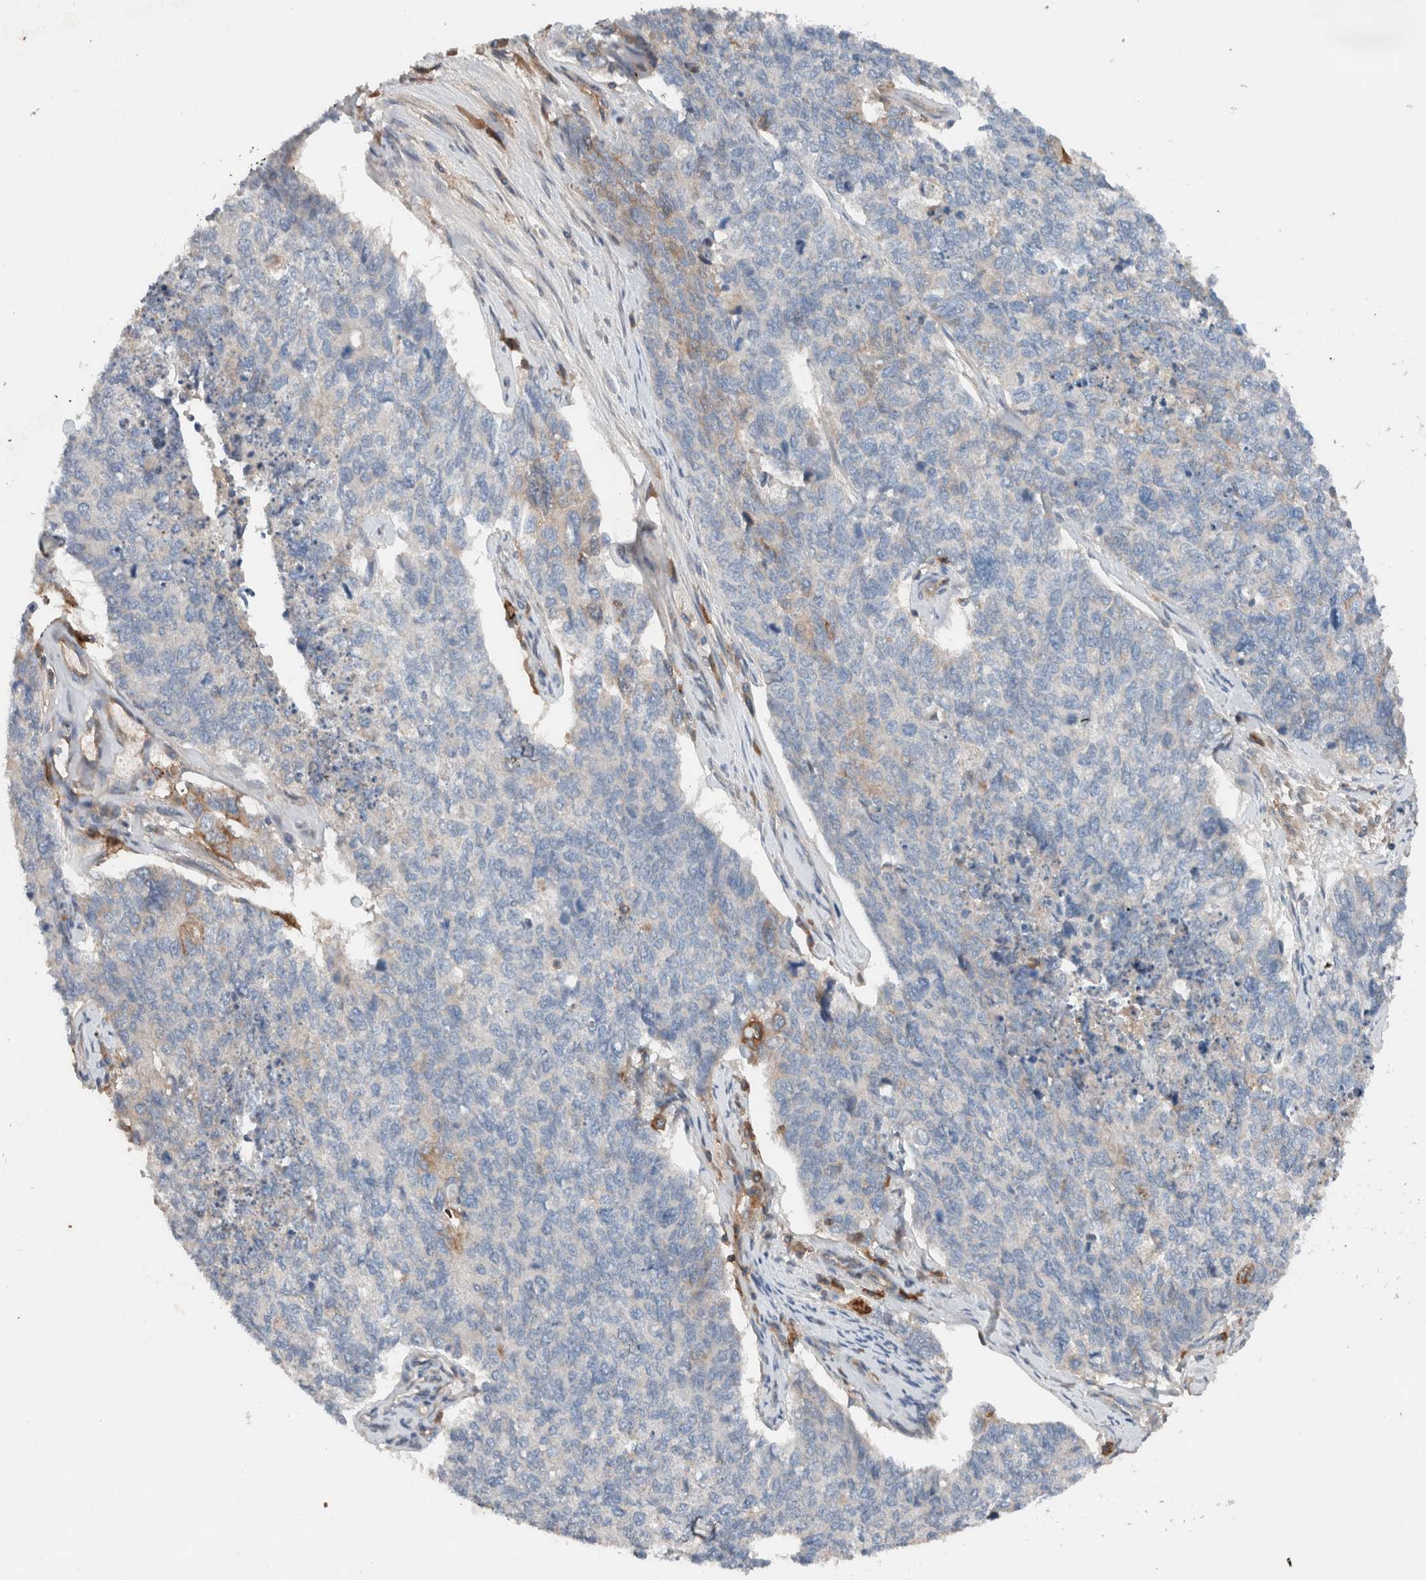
{"staining": {"intensity": "moderate", "quantity": "<25%", "location": "cytoplasmic/membranous"}, "tissue": "cervical cancer", "cell_type": "Tumor cells", "image_type": "cancer", "snomed": [{"axis": "morphology", "description": "Squamous cell carcinoma, NOS"}, {"axis": "topography", "description": "Cervix"}], "caption": "Protein expression analysis of human squamous cell carcinoma (cervical) reveals moderate cytoplasmic/membranous staining in about <25% of tumor cells.", "gene": "UGCG", "patient": {"sex": "female", "age": 63}}